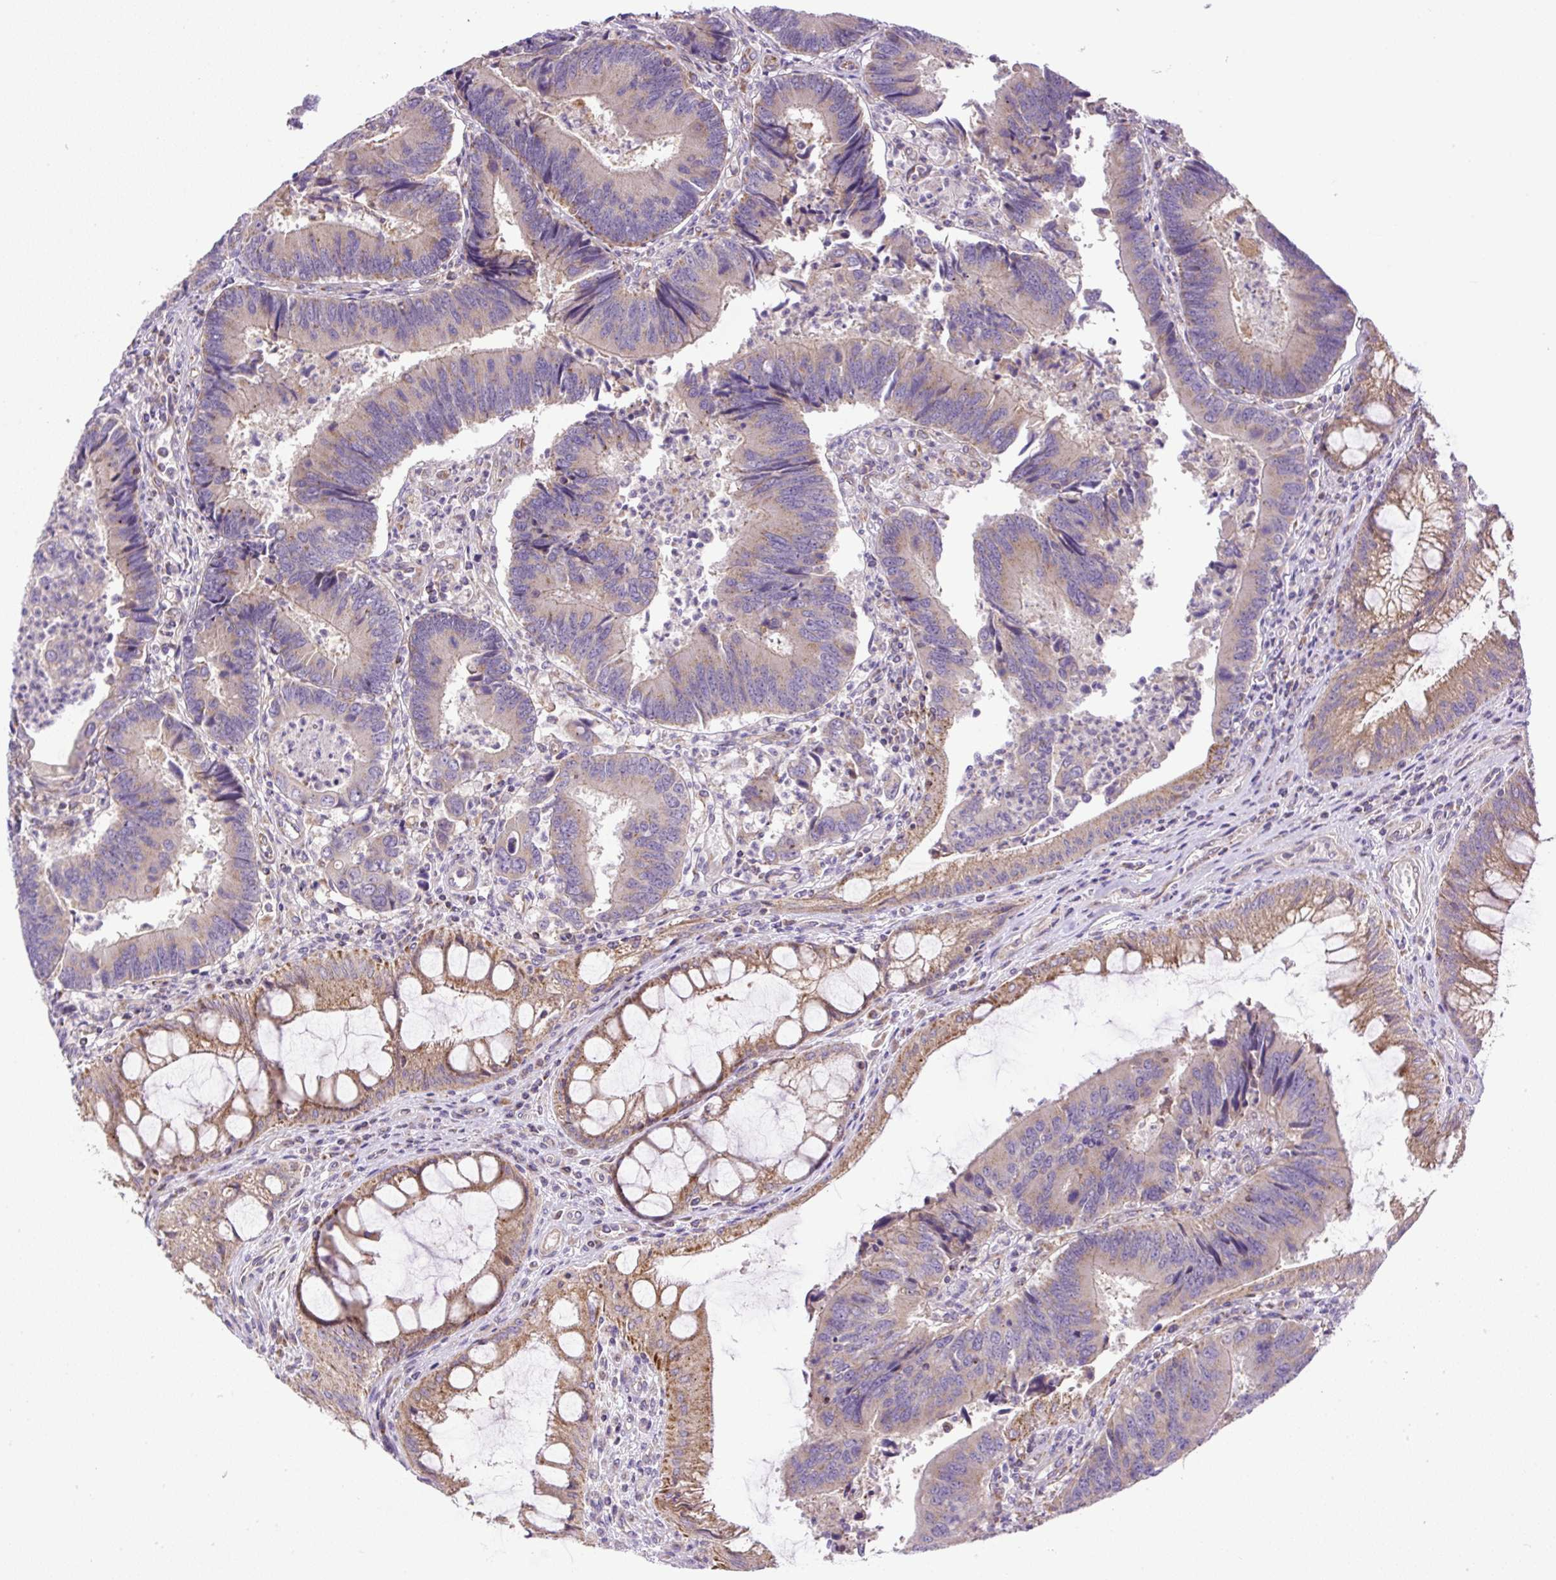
{"staining": {"intensity": "weak", "quantity": "<25%", "location": "cytoplasmic/membranous"}, "tissue": "colorectal cancer", "cell_type": "Tumor cells", "image_type": "cancer", "snomed": [{"axis": "morphology", "description": "Adenocarcinoma, NOS"}, {"axis": "topography", "description": "Colon"}], "caption": "Protein analysis of adenocarcinoma (colorectal) demonstrates no significant expression in tumor cells.", "gene": "ZNF547", "patient": {"sex": "female", "age": 67}}